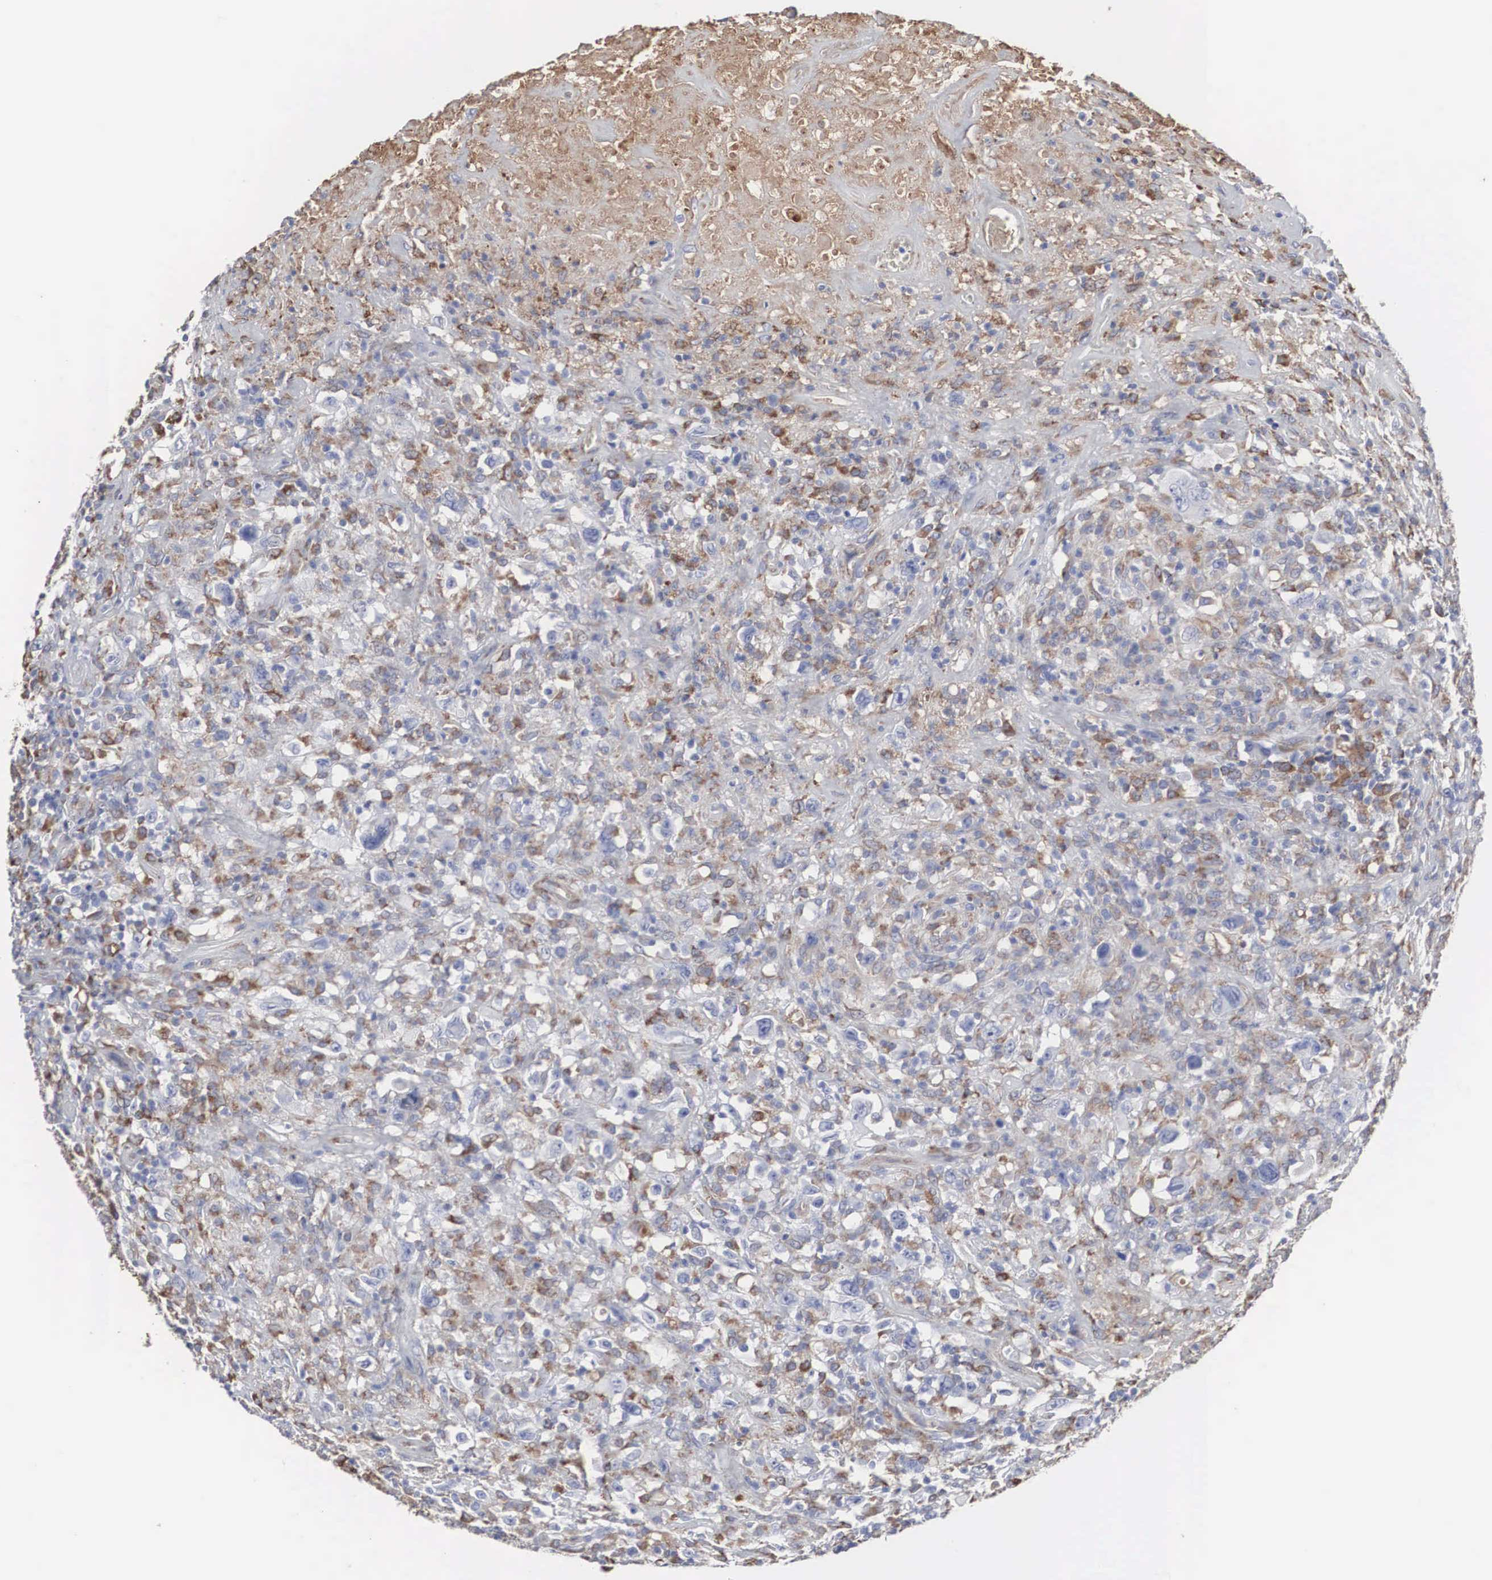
{"staining": {"intensity": "weak", "quantity": "25%-75%", "location": "cytoplasmic/membranous"}, "tissue": "lymphoma", "cell_type": "Tumor cells", "image_type": "cancer", "snomed": [{"axis": "morphology", "description": "Hodgkin's disease, NOS"}, {"axis": "topography", "description": "Lymph node"}], "caption": "Immunohistochemistry (IHC) photomicrograph of neoplastic tissue: lymphoma stained using IHC exhibits low levels of weak protein expression localized specifically in the cytoplasmic/membranous of tumor cells, appearing as a cytoplasmic/membranous brown color.", "gene": "LGALS3BP", "patient": {"sex": "male", "age": 46}}